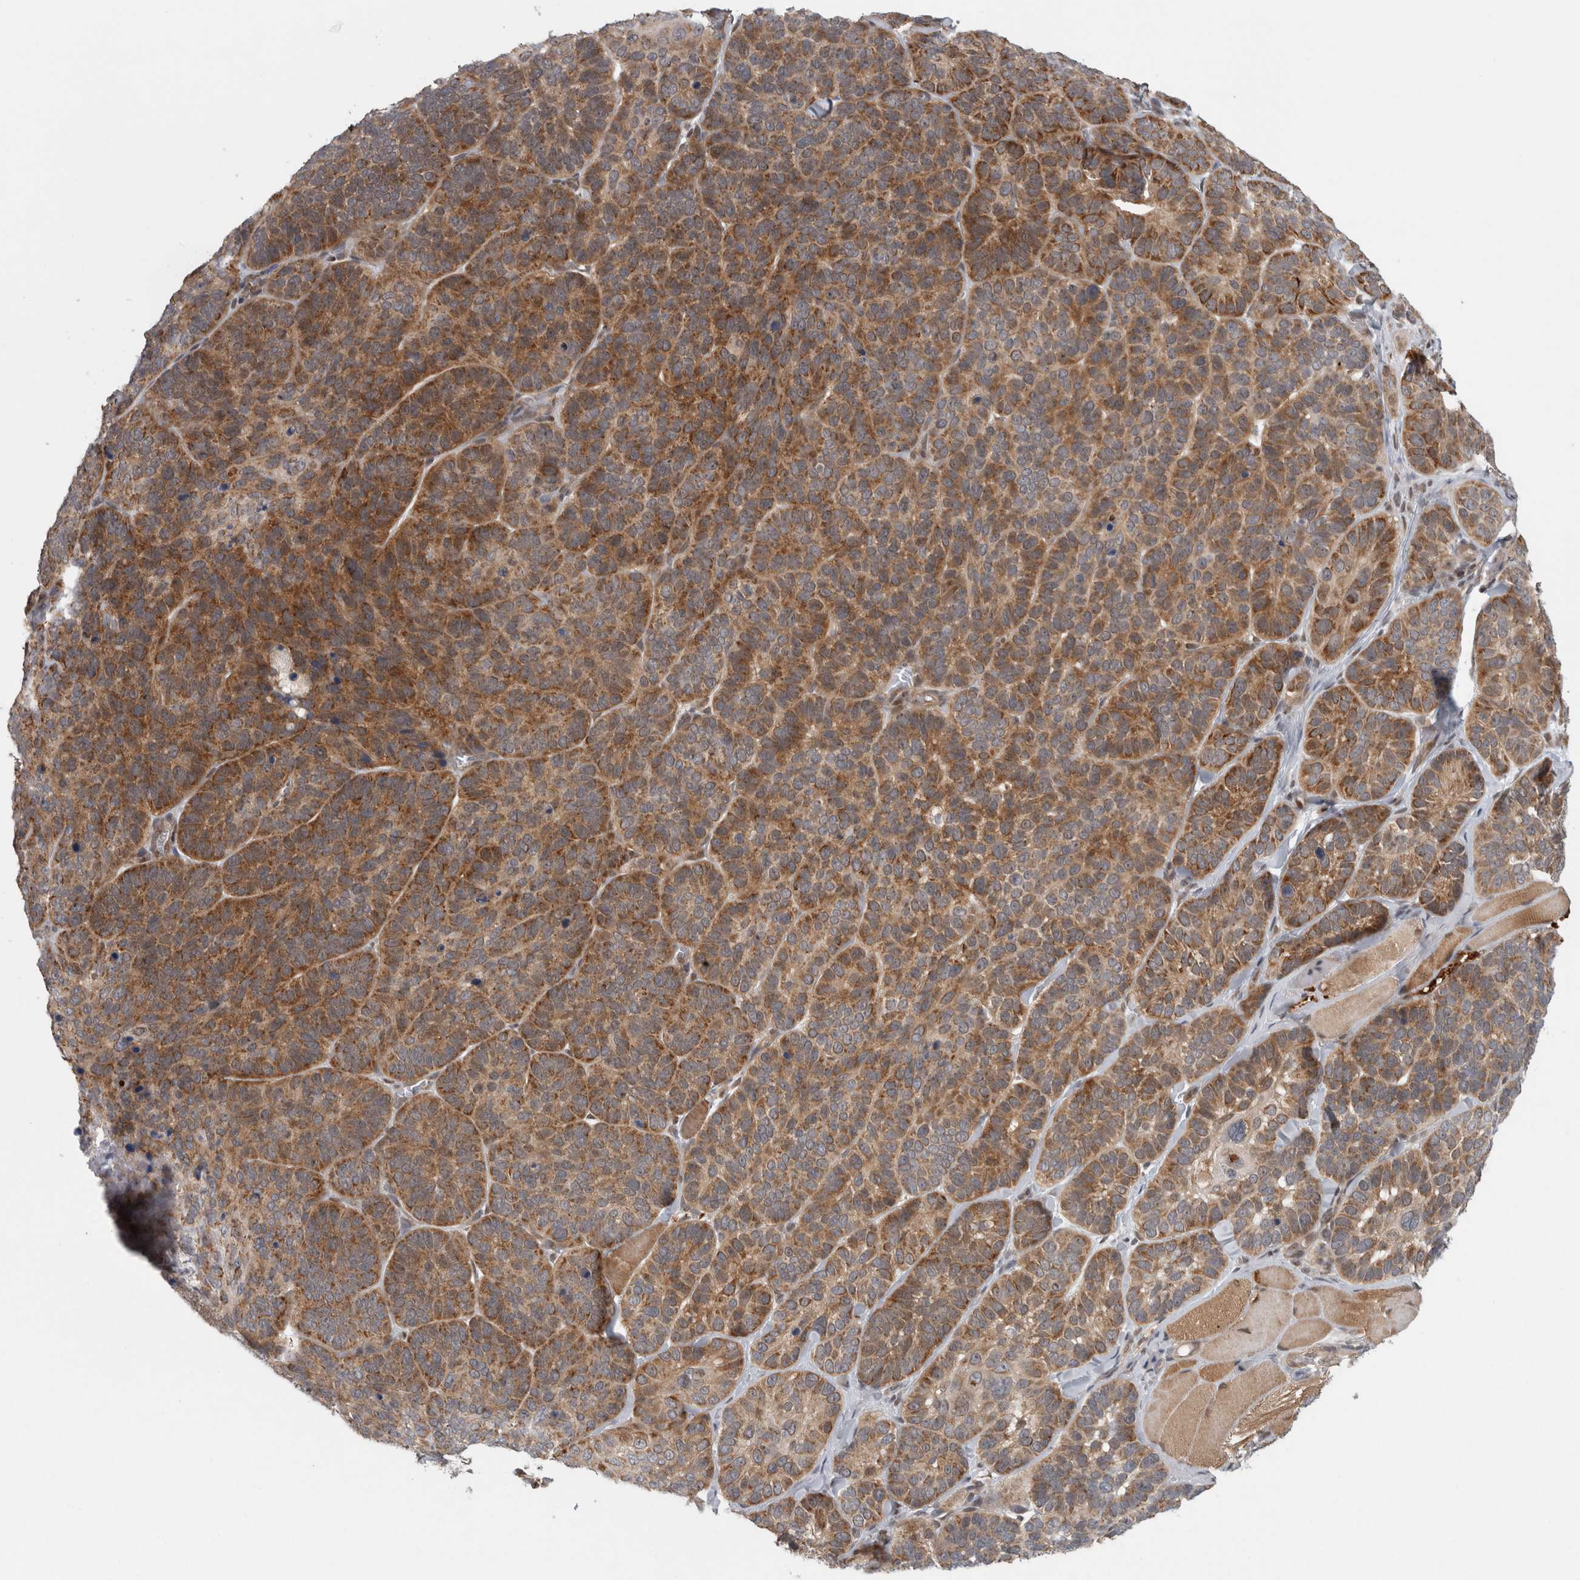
{"staining": {"intensity": "strong", "quantity": "25%-75%", "location": "cytoplasmic/membranous"}, "tissue": "skin cancer", "cell_type": "Tumor cells", "image_type": "cancer", "snomed": [{"axis": "morphology", "description": "Basal cell carcinoma"}, {"axis": "topography", "description": "Skin"}], "caption": "A brown stain highlights strong cytoplasmic/membranous expression of a protein in skin basal cell carcinoma tumor cells.", "gene": "KDM8", "patient": {"sex": "male", "age": 62}}